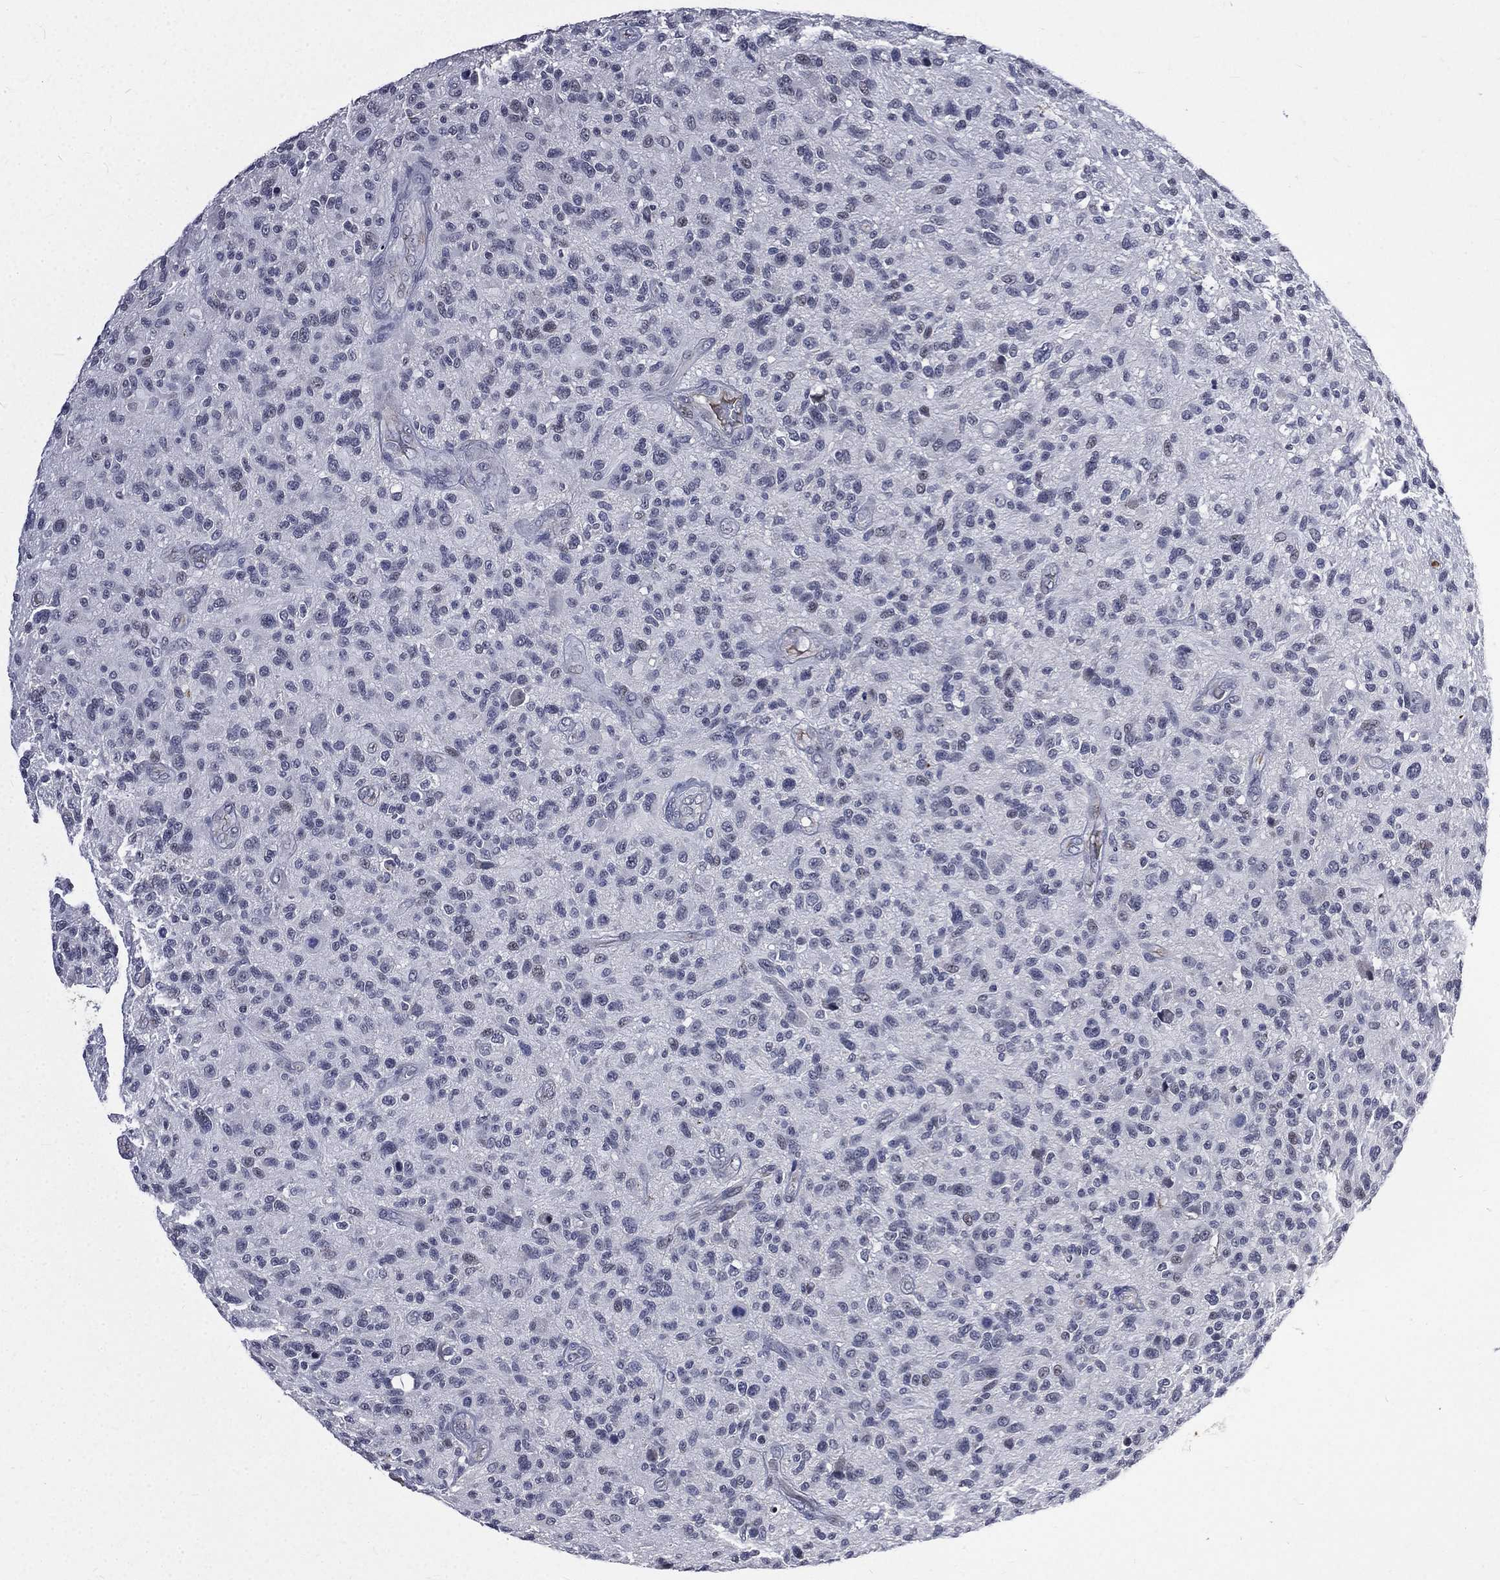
{"staining": {"intensity": "negative", "quantity": "none", "location": "none"}, "tissue": "glioma", "cell_type": "Tumor cells", "image_type": "cancer", "snomed": [{"axis": "morphology", "description": "Glioma, malignant, High grade"}, {"axis": "topography", "description": "Brain"}], "caption": "A high-resolution photomicrograph shows IHC staining of glioma, which exhibits no significant positivity in tumor cells. (DAB immunohistochemistry (IHC) visualized using brightfield microscopy, high magnification).", "gene": "FGG", "patient": {"sex": "male", "age": 47}}